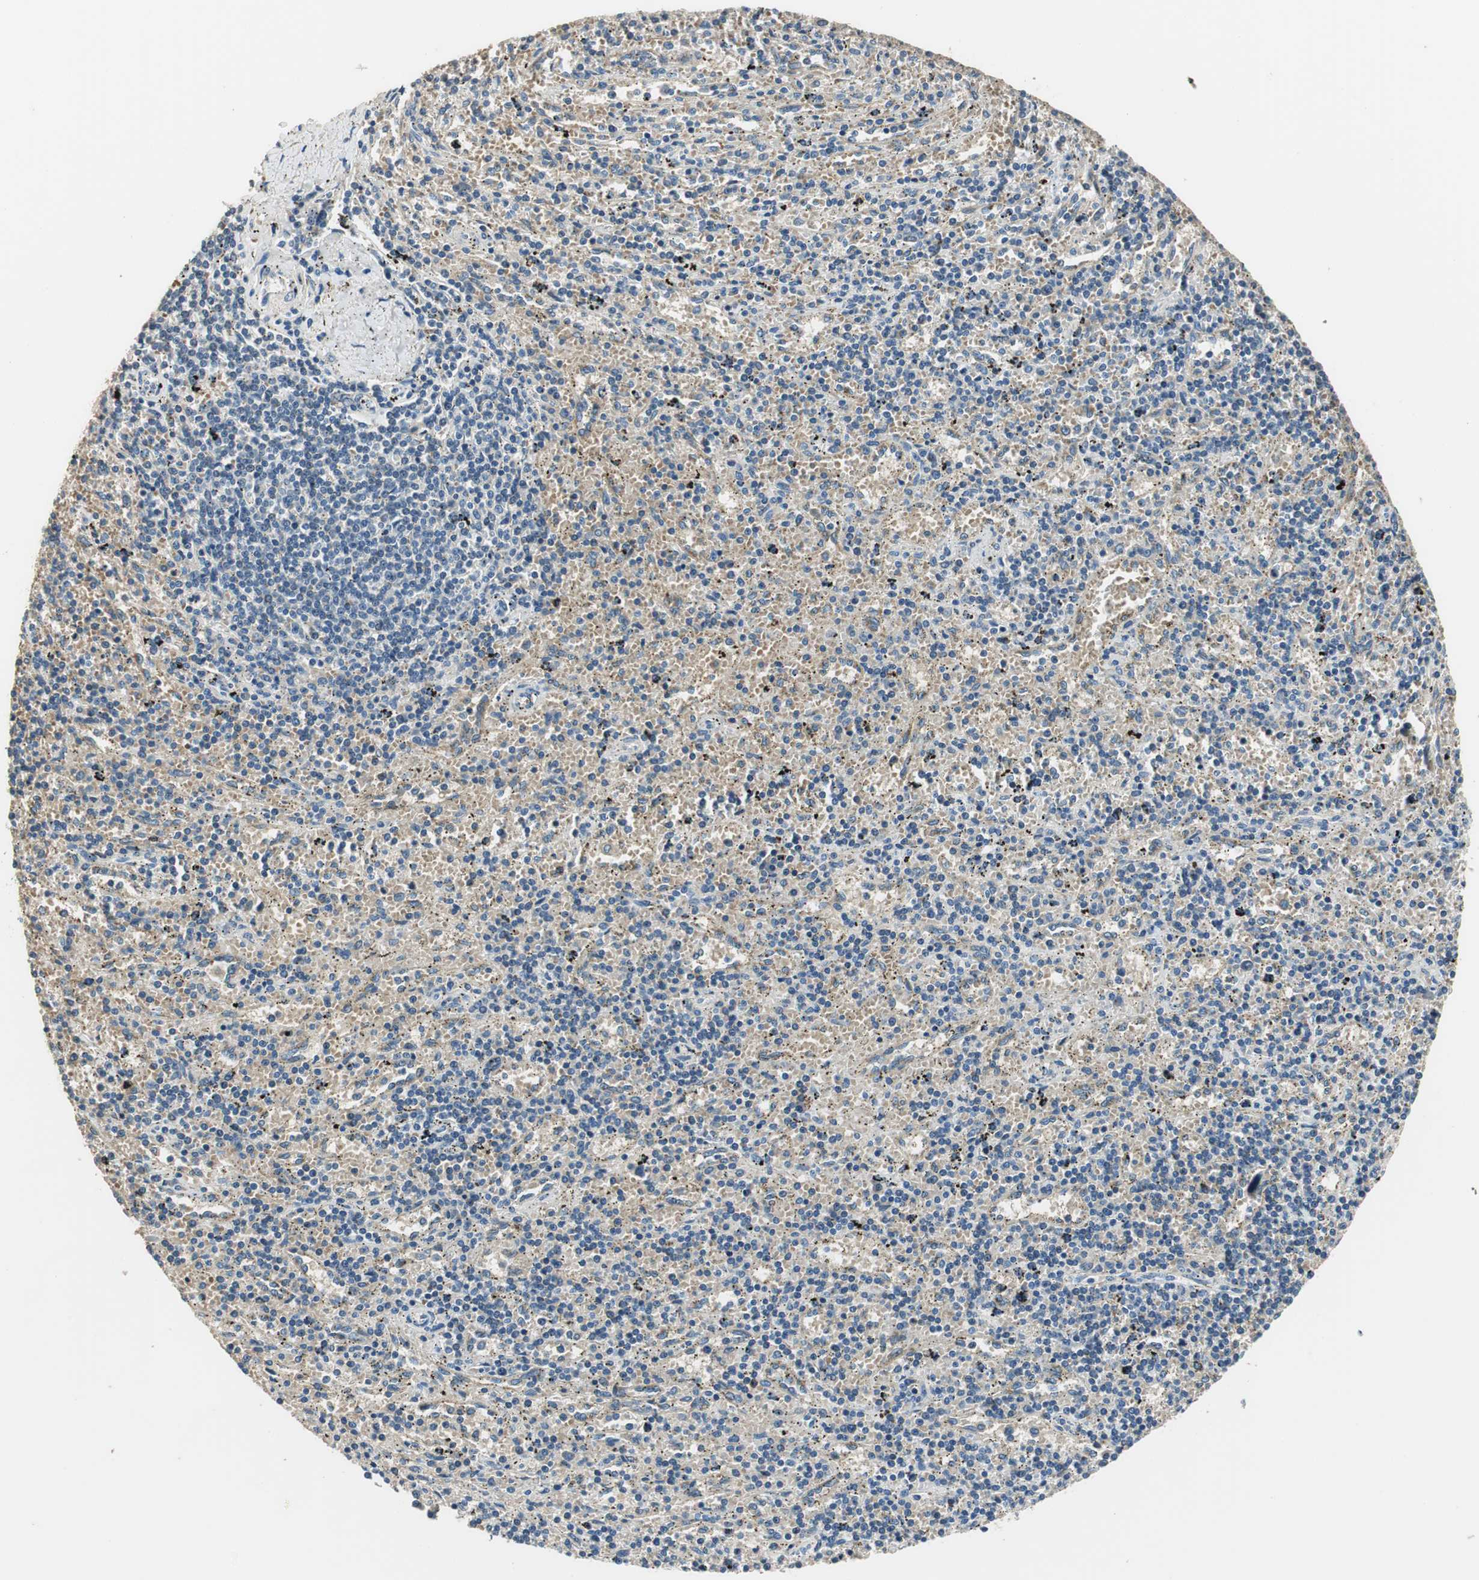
{"staining": {"intensity": "negative", "quantity": "none", "location": "none"}, "tissue": "lymphoma", "cell_type": "Tumor cells", "image_type": "cancer", "snomed": [{"axis": "morphology", "description": "Malignant lymphoma, non-Hodgkin's type, Low grade"}, {"axis": "topography", "description": "Spleen"}], "caption": "High magnification brightfield microscopy of lymphoma stained with DAB (3,3'-diaminobenzidine) (brown) and counterstained with hematoxylin (blue): tumor cells show no significant expression.", "gene": "NIT1", "patient": {"sex": "male", "age": 76}}